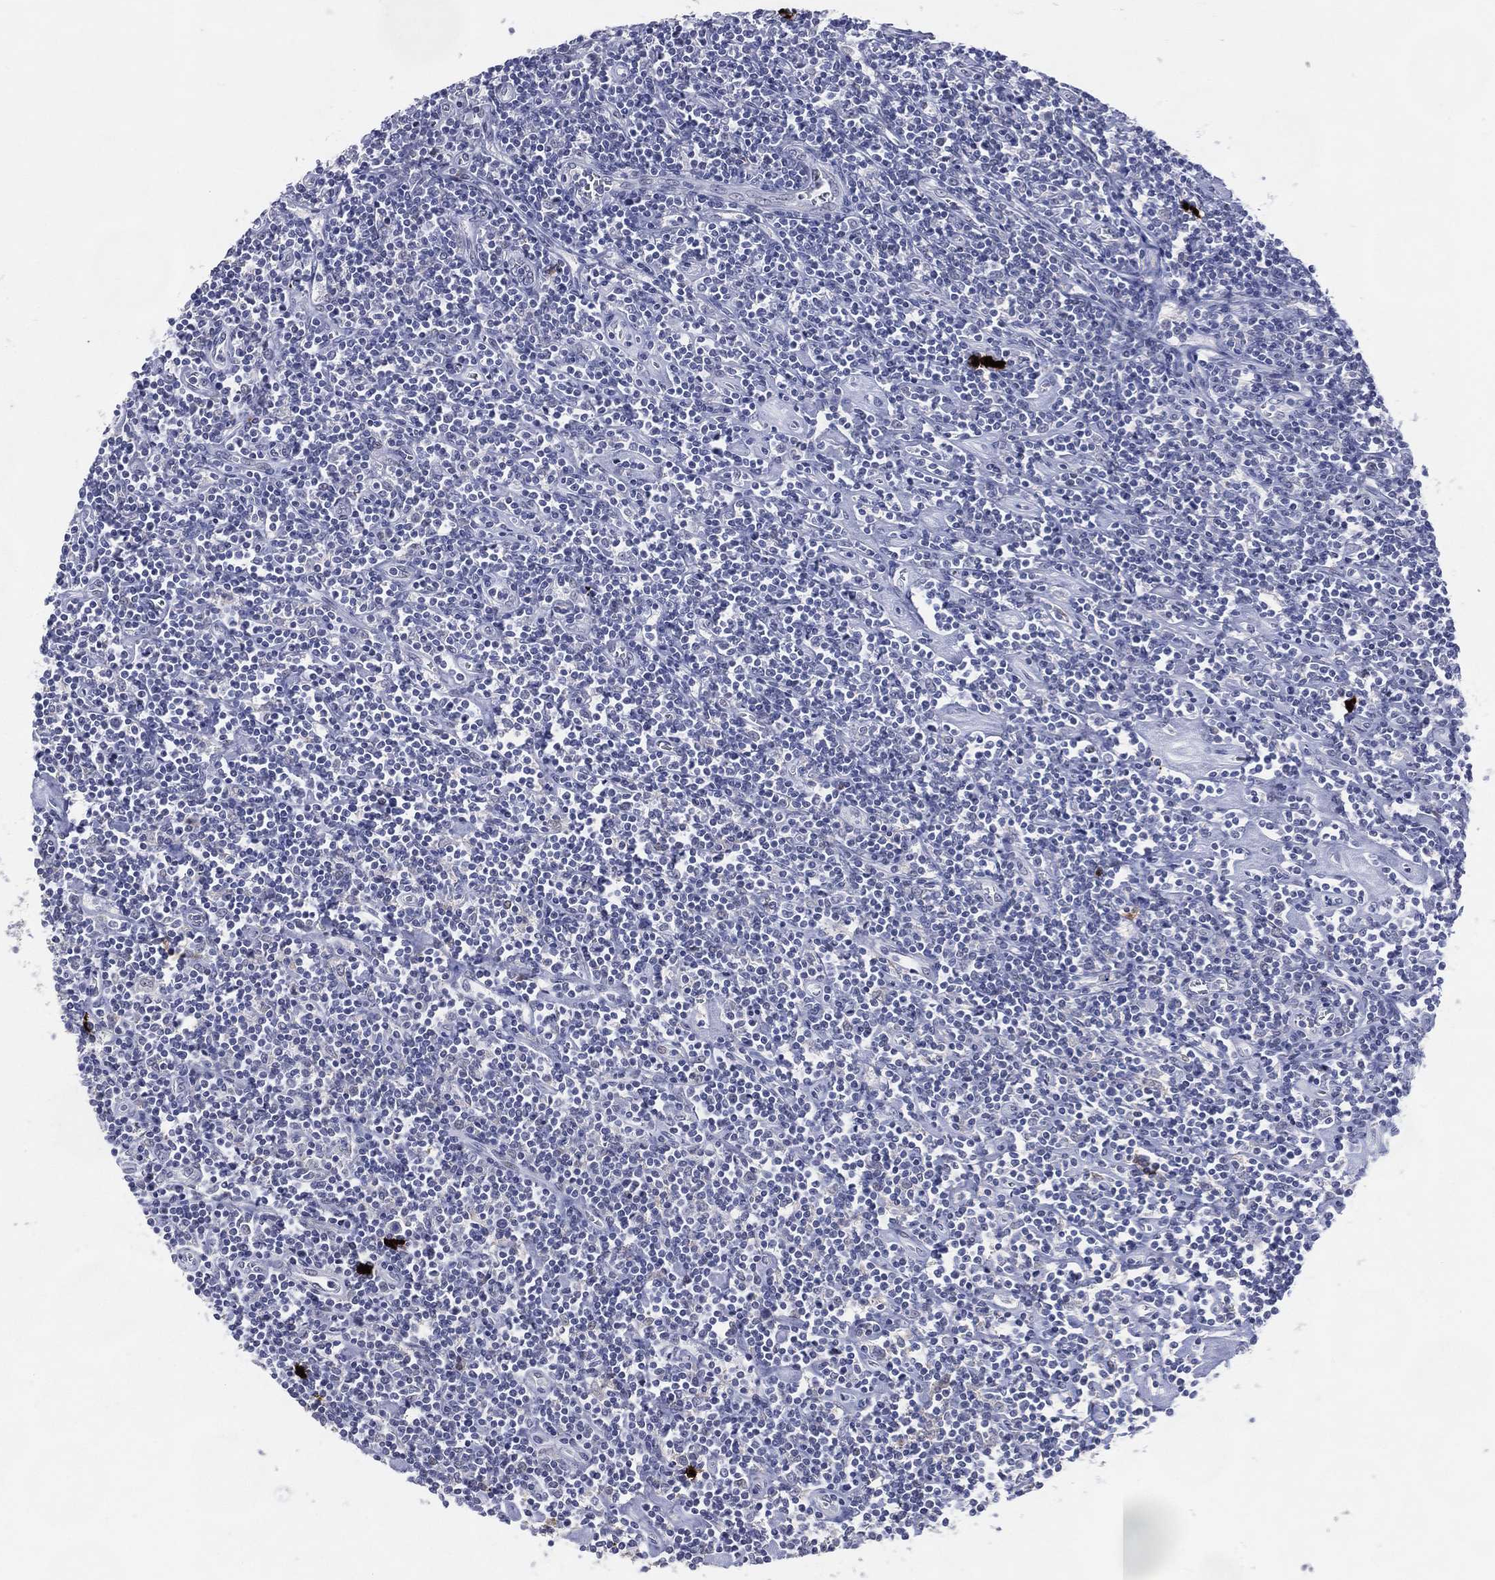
{"staining": {"intensity": "negative", "quantity": "none", "location": "none"}, "tissue": "lymphoma", "cell_type": "Tumor cells", "image_type": "cancer", "snomed": [{"axis": "morphology", "description": "Hodgkin's disease, NOS"}, {"axis": "topography", "description": "Lymph node"}], "caption": "There is no significant positivity in tumor cells of lymphoma.", "gene": "CFAP58", "patient": {"sex": "male", "age": 40}}